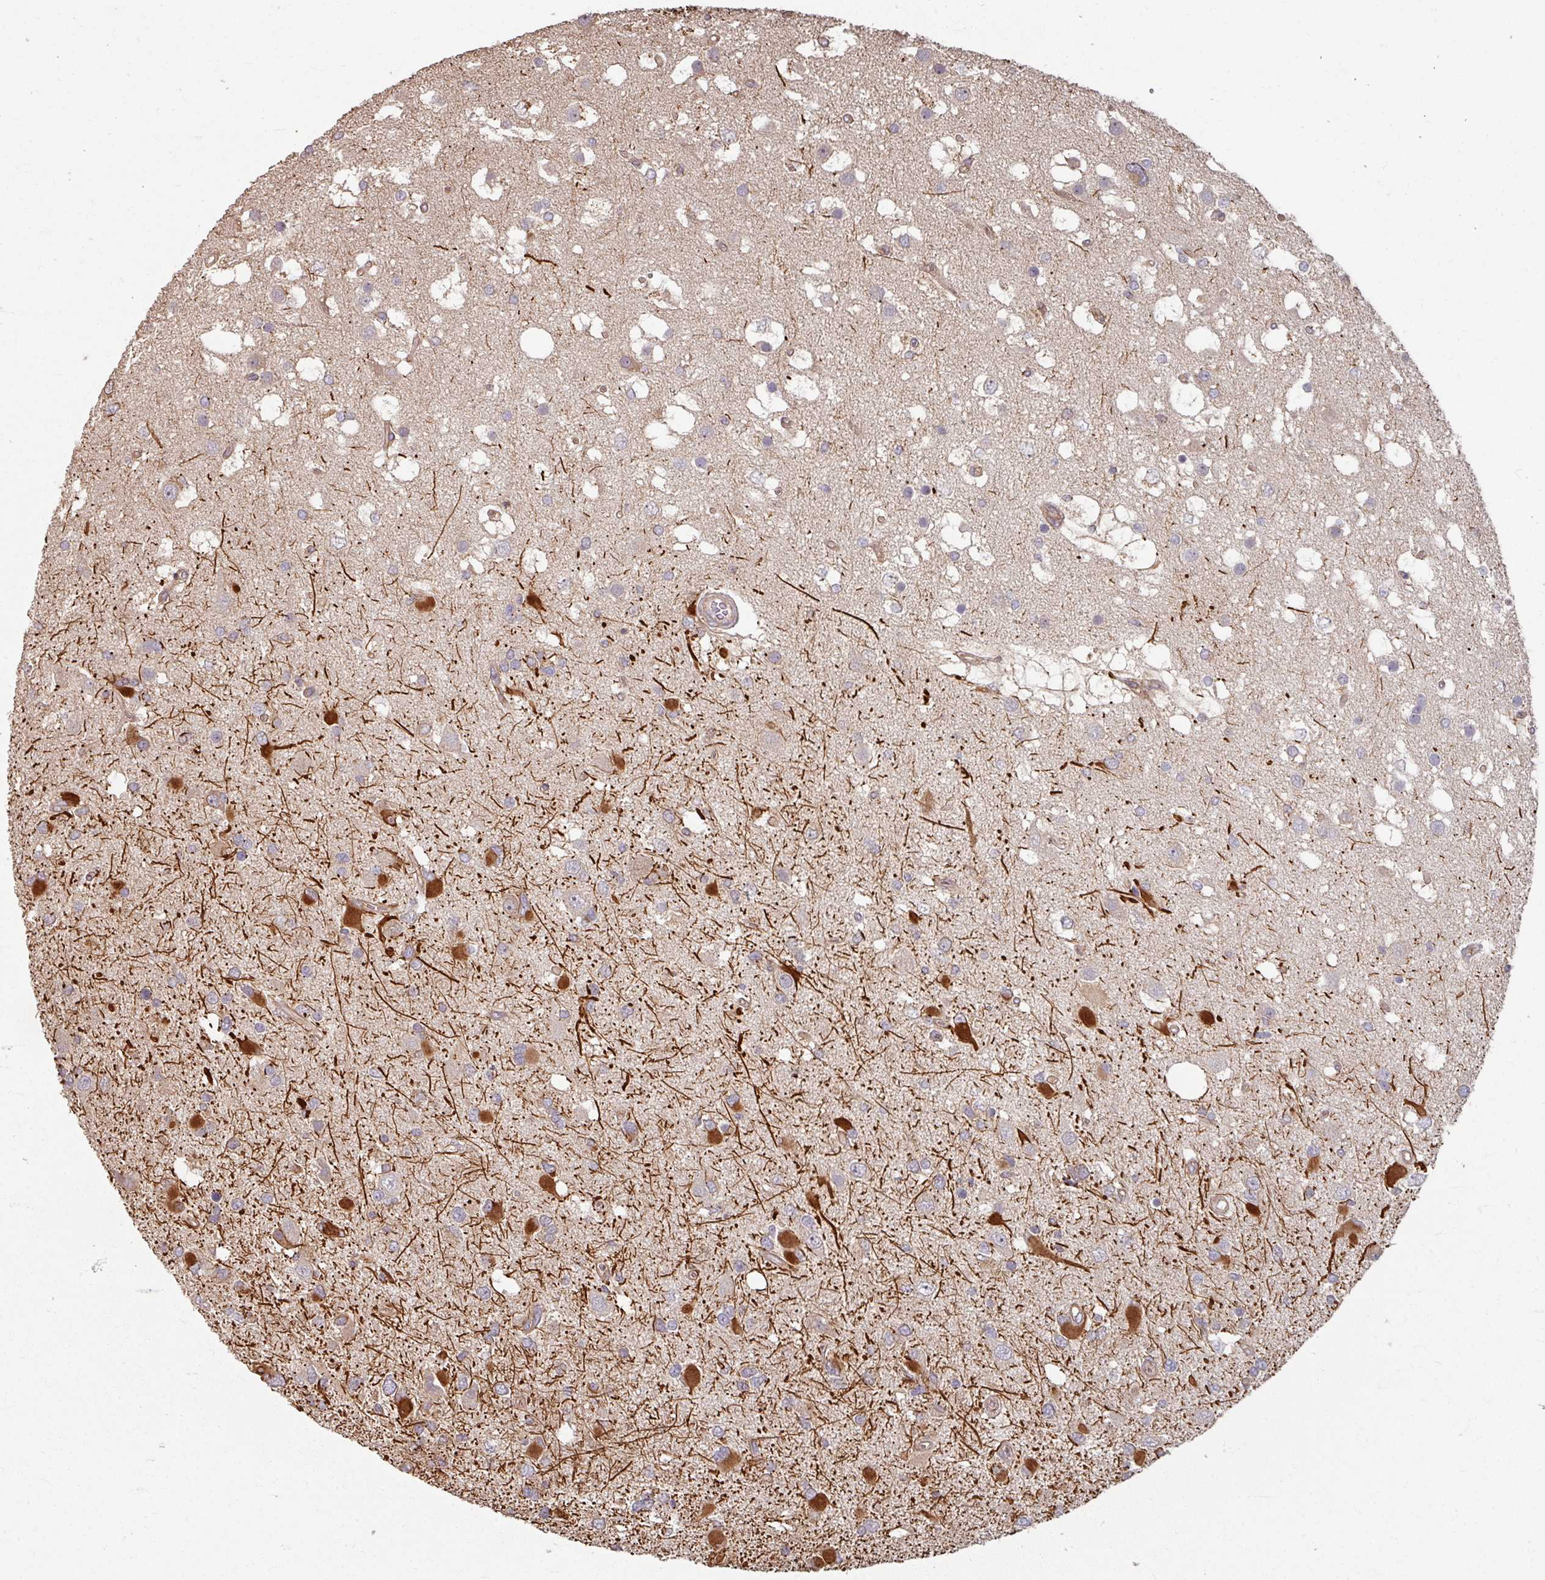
{"staining": {"intensity": "moderate", "quantity": "<25%", "location": "cytoplasmic/membranous"}, "tissue": "glioma", "cell_type": "Tumor cells", "image_type": "cancer", "snomed": [{"axis": "morphology", "description": "Glioma, malignant, High grade"}, {"axis": "topography", "description": "Brain"}], "caption": "A low amount of moderate cytoplasmic/membranous positivity is seen in about <25% of tumor cells in glioma tissue.", "gene": "CCDC68", "patient": {"sex": "male", "age": 53}}